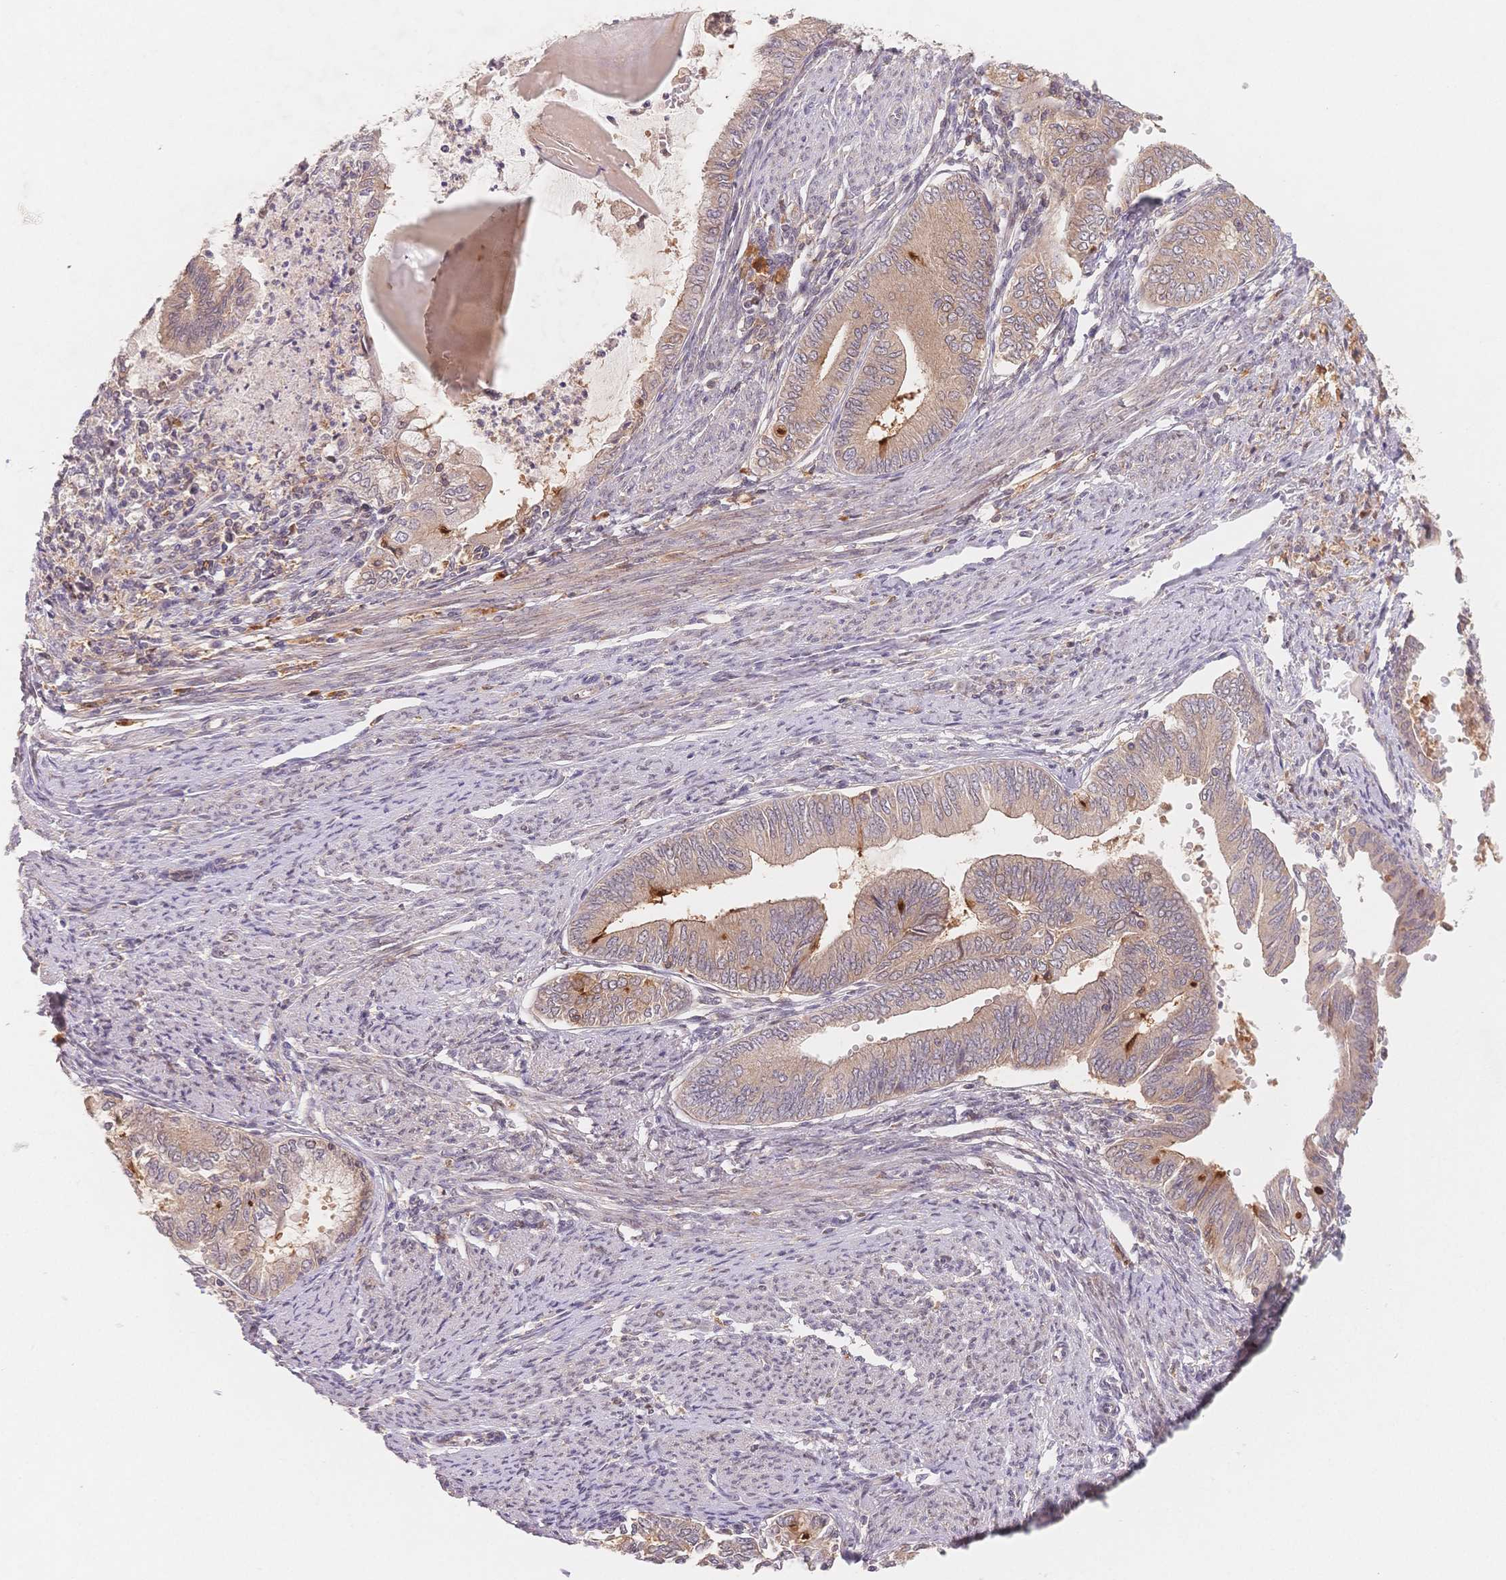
{"staining": {"intensity": "weak", "quantity": "<25%", "location": "cytoplasmic/membranous"}, "tissue": "endometrial cancer", "cell_type": "Tumor cells", "image_type": "cancer", "snomed": [{"axis": "morphology", "description": "Adenocarcinoma, NOS"}, {"axis": "topography", "description": "Endometrium"}], "caption": "The IHC micrograph has no significant expression in tumor cells of endometrial cancer tissue. The staining was performed using DAB (3,3'-diaminobenzidine) to visualize the protein expression in brown, while the nuclei were stained in blue with hematoxylin (Magnification: 20x).", "gene": "C12orf75", "patient": {"sex": "female", "age": 79}}